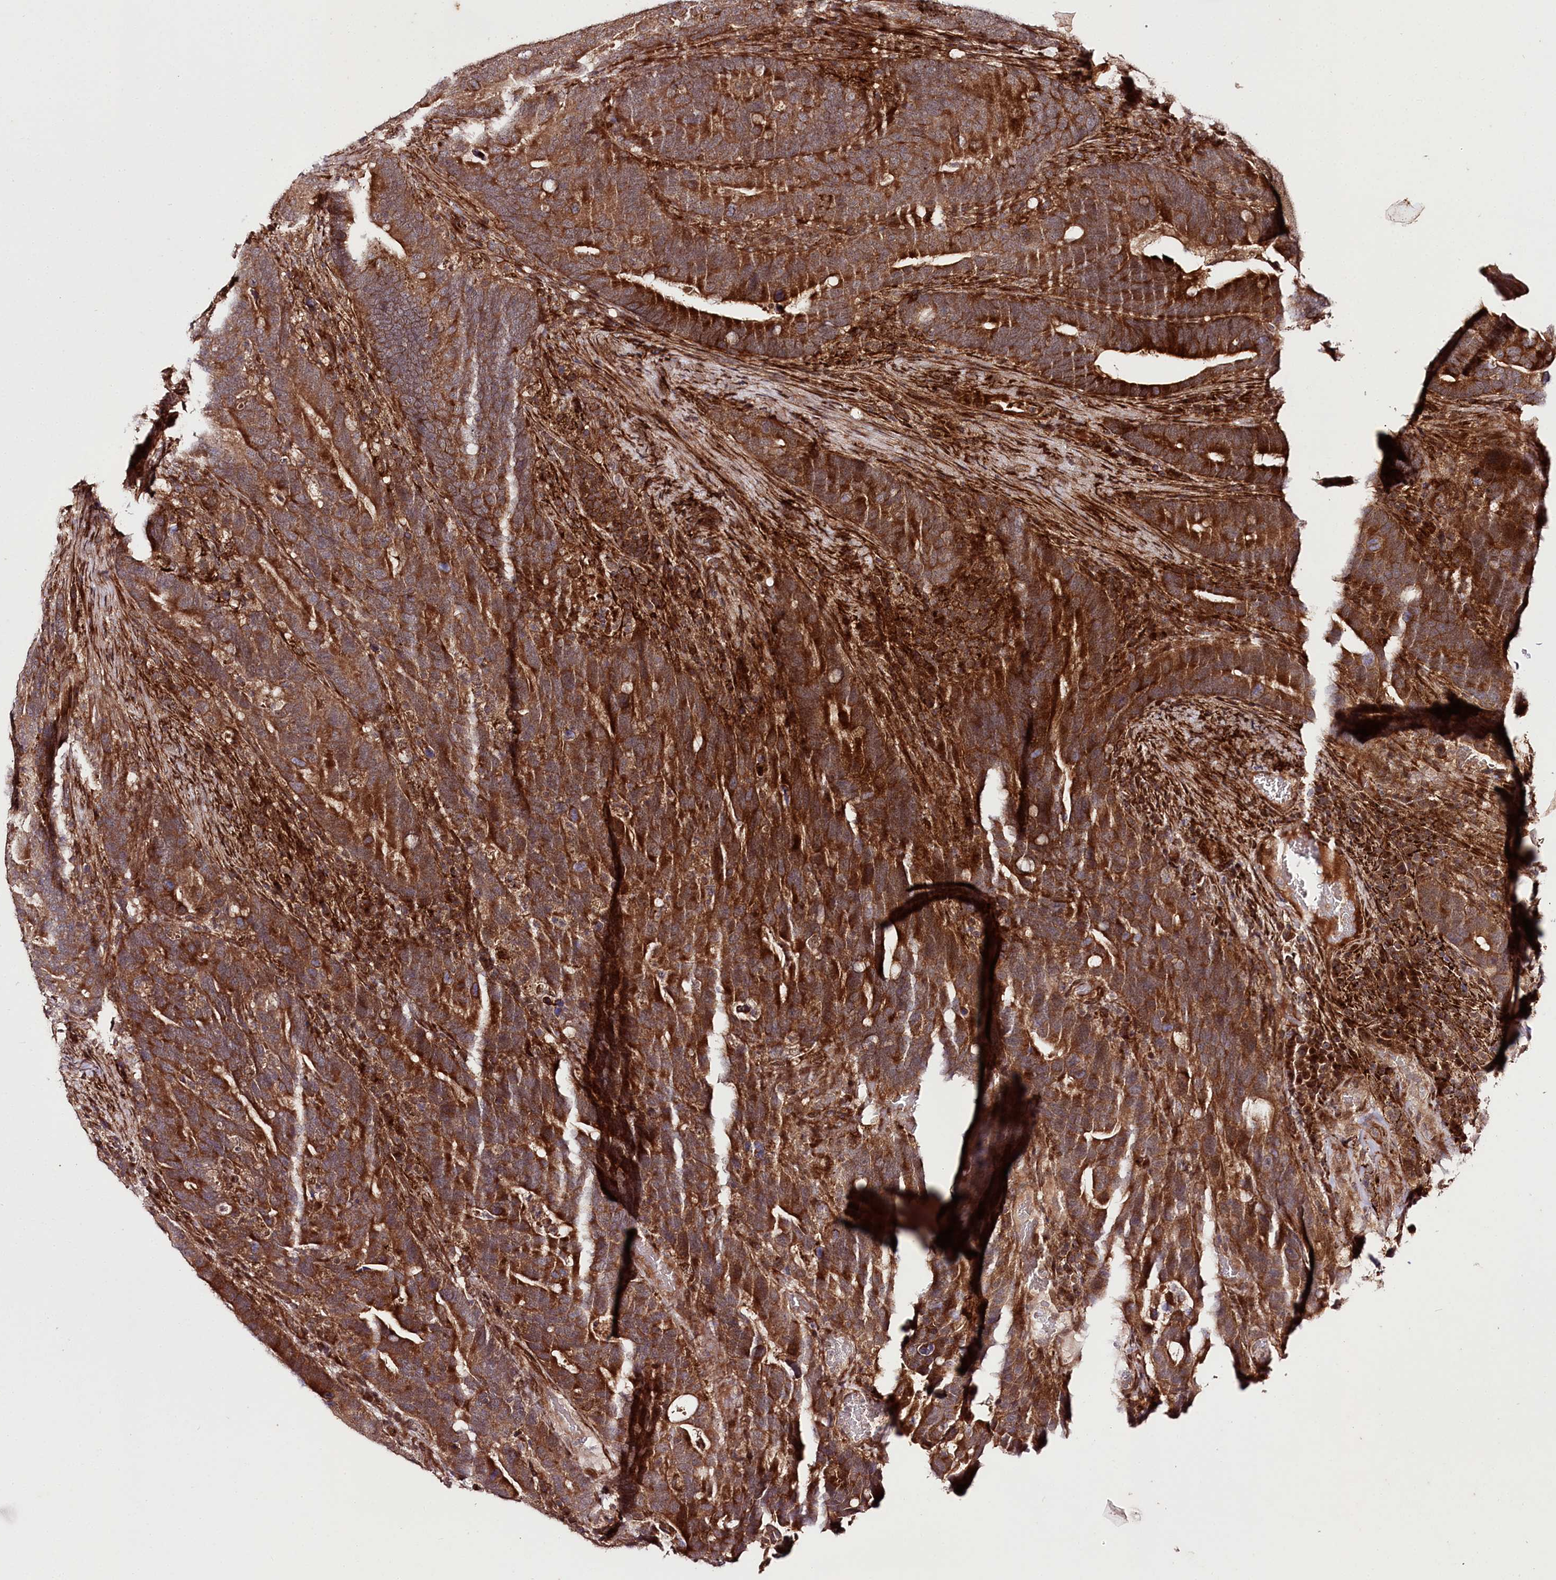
{"staining": {"intensity": "strong", "quantity": ">75%", "location": "cytoplasmic/membranous"}, "tissue": "colorectal cancer", "cell_type": "Tumor cells", "image_type": "cancer", "snomed": [{"axis": "morphology", "description": "Adenocarcinoma, NOS"}, {"axis": "topography", "description": "Colon"}], "caption": "Immunohistochemical staining of colorectal cancer (adenocarcinoma) shows high levels of strong cytoplasmic/membranous protein expression in about >75% of tumor cells. The staining is performed using DAB brown chromogen to label protein expression. The nuclei are counter-stained blue using hematoxylin.", "gene": "PHLDB1", "patient": {"sex": "female", "age": 66}}